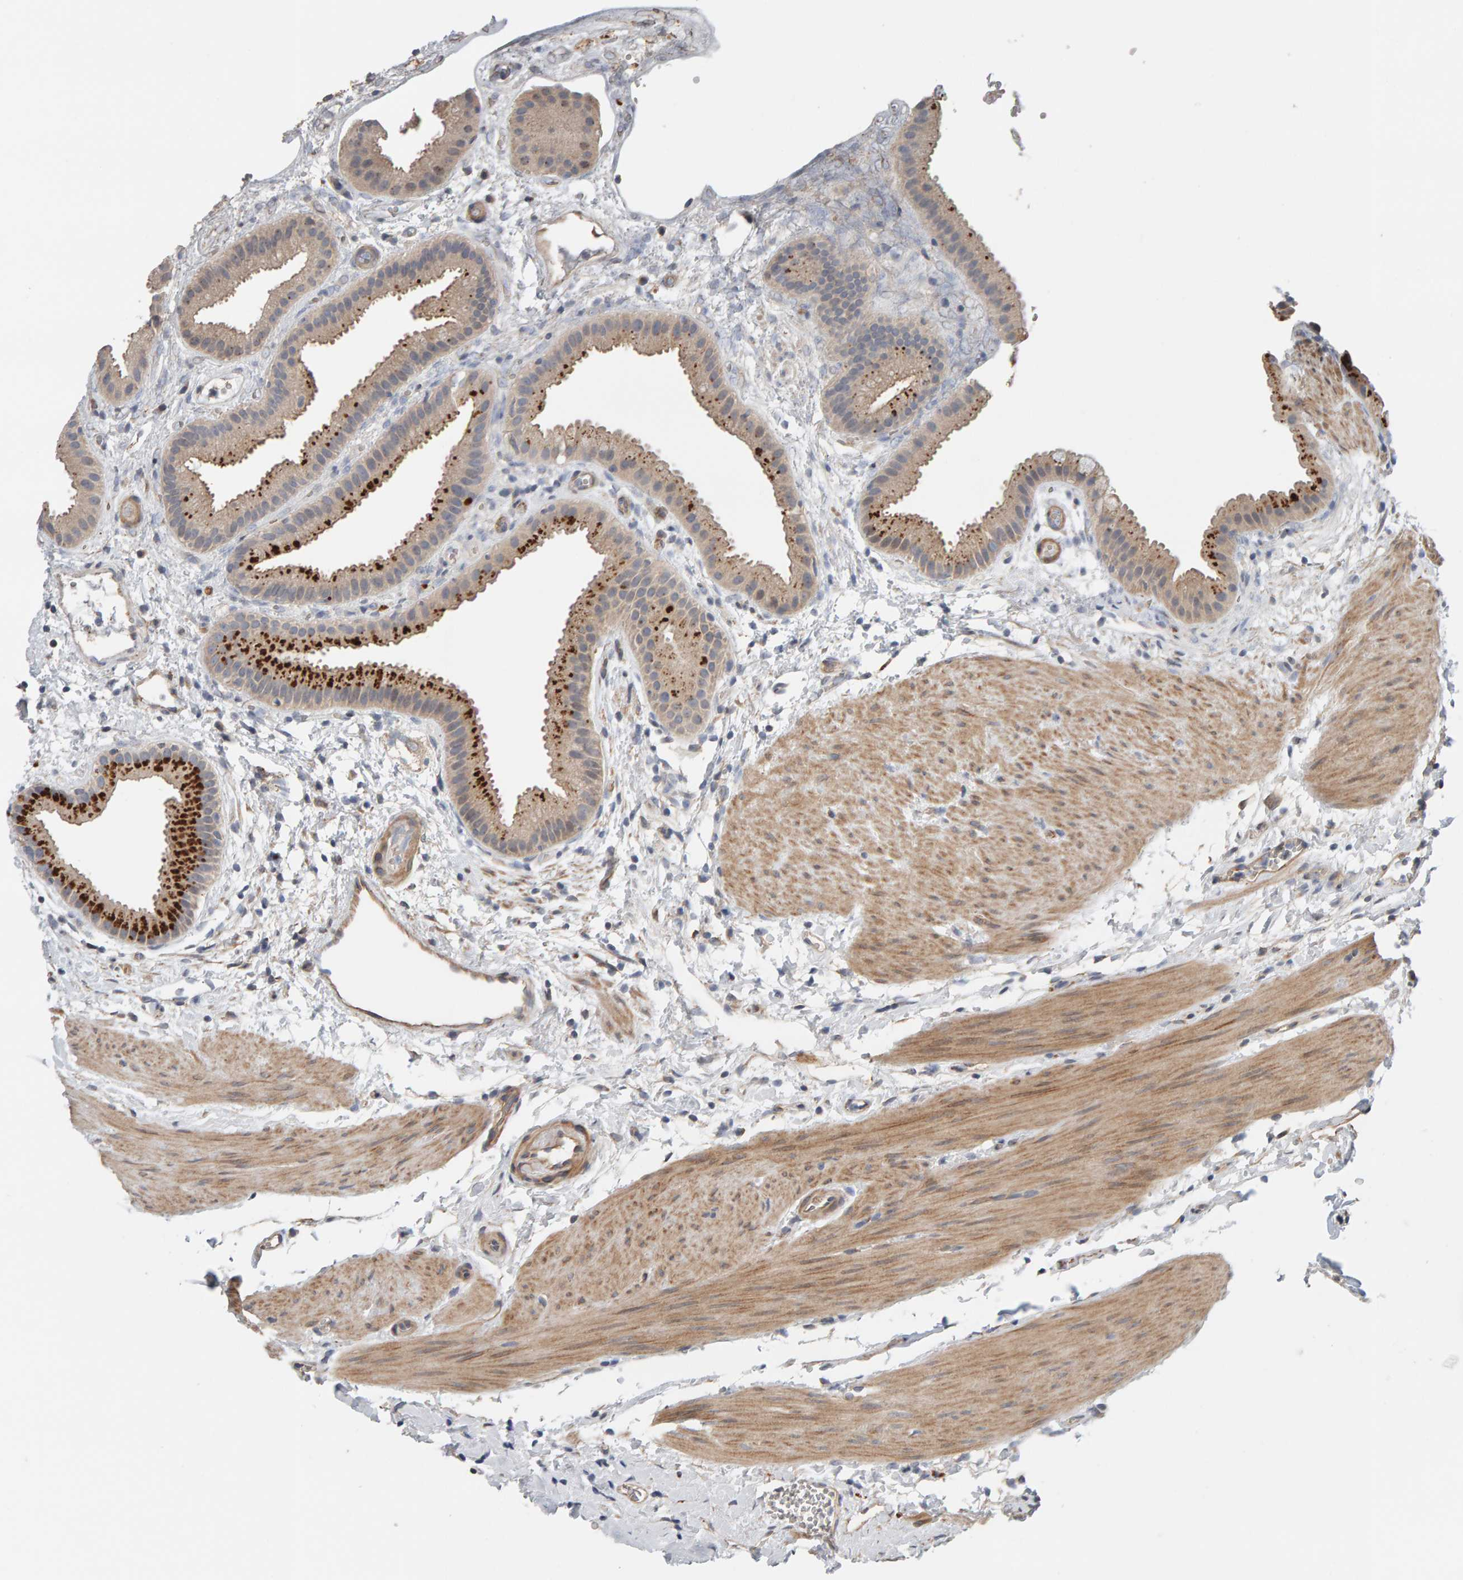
{"staining": {"intensity": "moderate", "quantity": ">75%", "location": "cytoplasmic/membranous"}, "tissue": "gallbladder", "cell_type": "Glandular cells", "image_type": "normal", "snomed": [{"axis": "morphology", "description": "Normal tissue, NOS"}, {"axis": "topography", "description": "Gallbladder"}], "caption": "The histopathology image shows staining of benign gallbladder, revealing moderate cytoplasmic/membranous protein expression (brown color) within glandular cells.", "gene": "IPPK", "patient": {"sex": "female", "age": 64}}